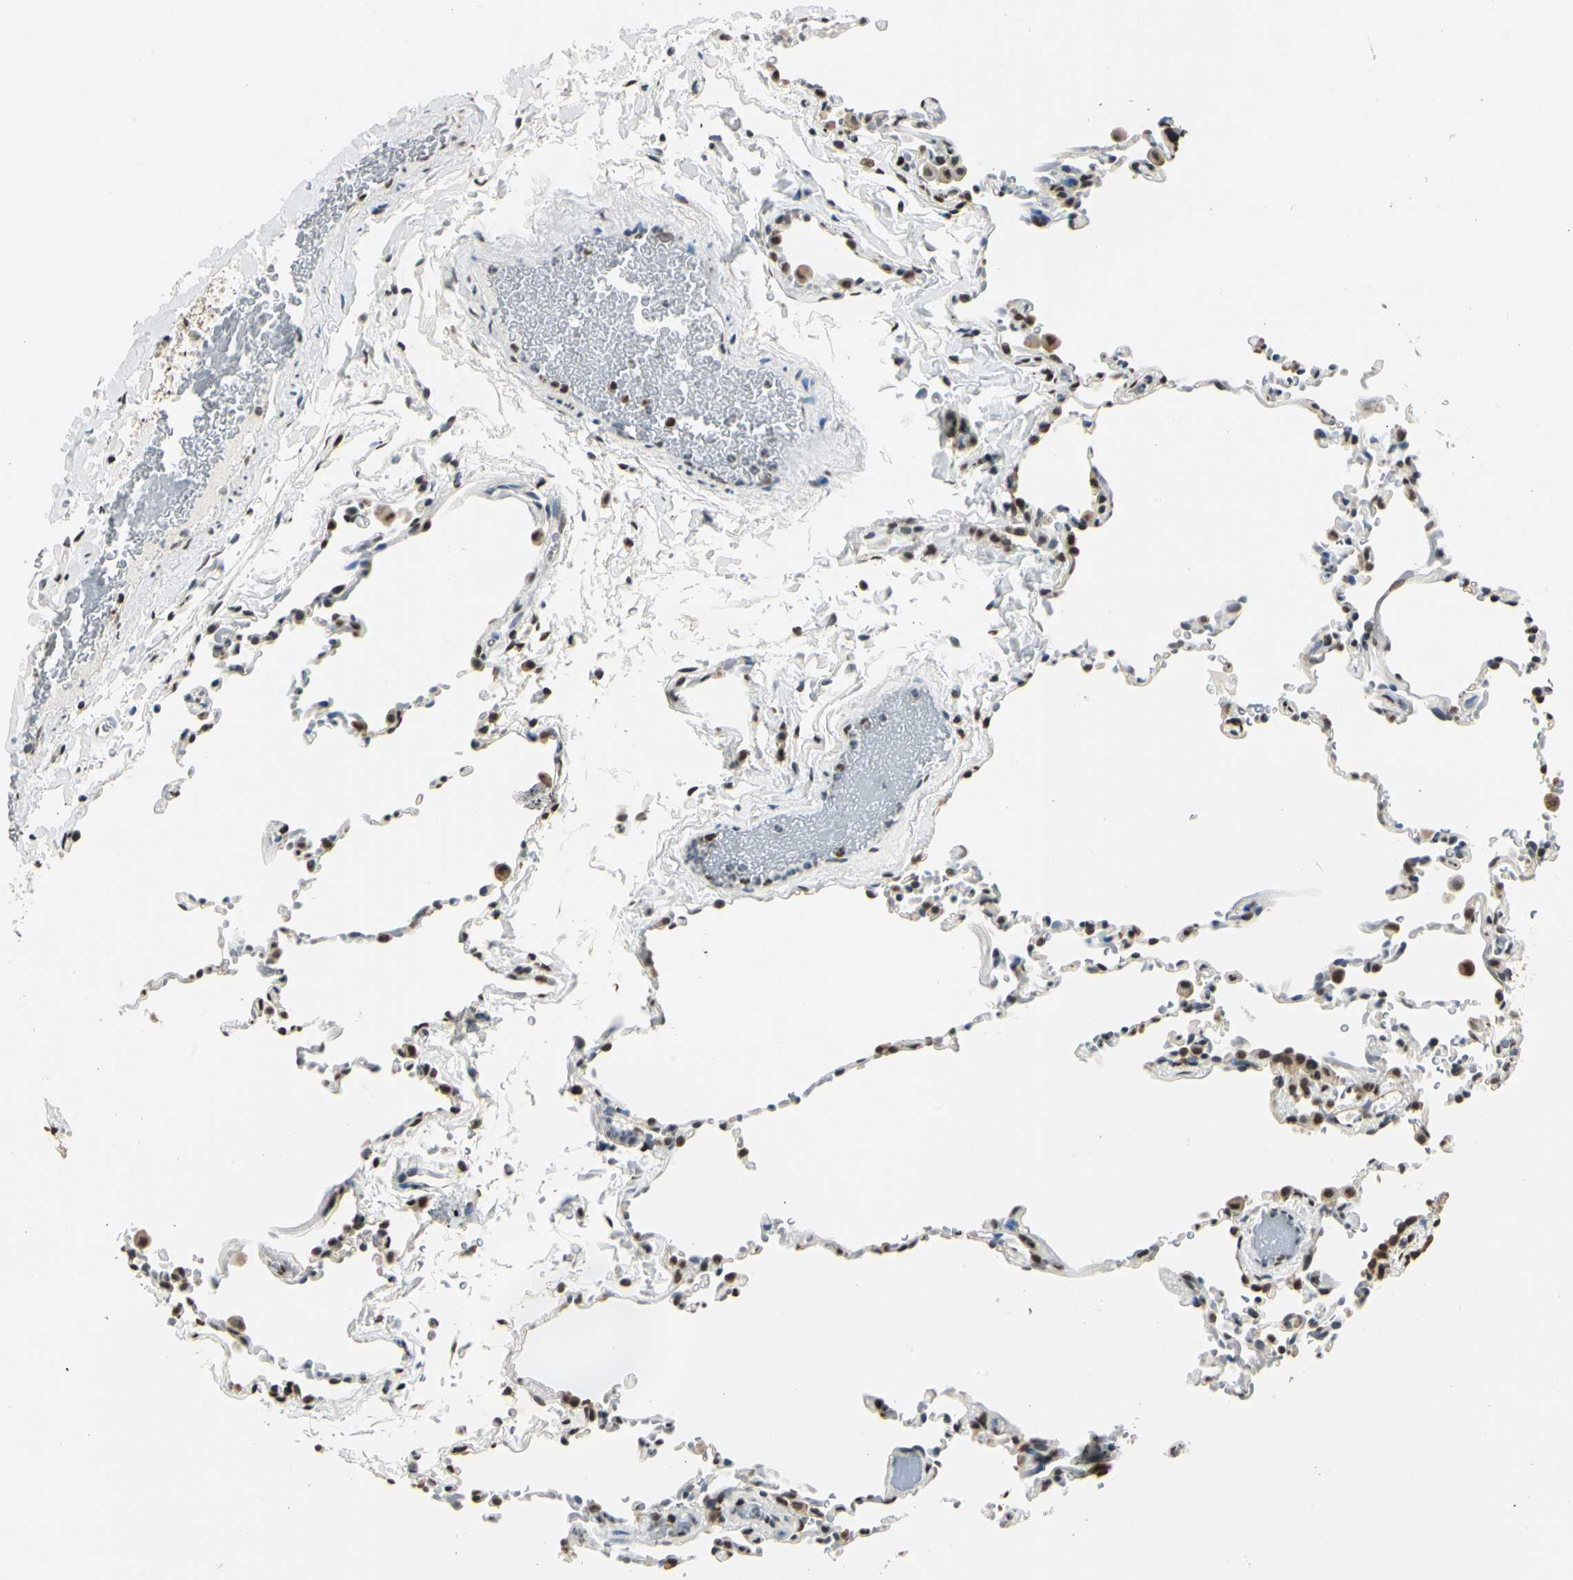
{"staining": {"intensity": "moderate", "quantity": ">75%", "location": "nuclear"}, "tissue": "lung", "cell_type": "Alveolar cells", "image_type": "normal", "snomed": [{"axis": "morphology", "description": "Normal tissue, NOS"}, {"axis": "topography", "description": "Lung"}], "caption": "Immunohistochemistry (IHC) image of unremarkable human lung stained for a protein (brown), which reveals medium levels of moderate nuclear positivity in approximately >75% of alveolar cells.", "gene": "FANCG", "patient": {"sex": "female", "age": 61}}